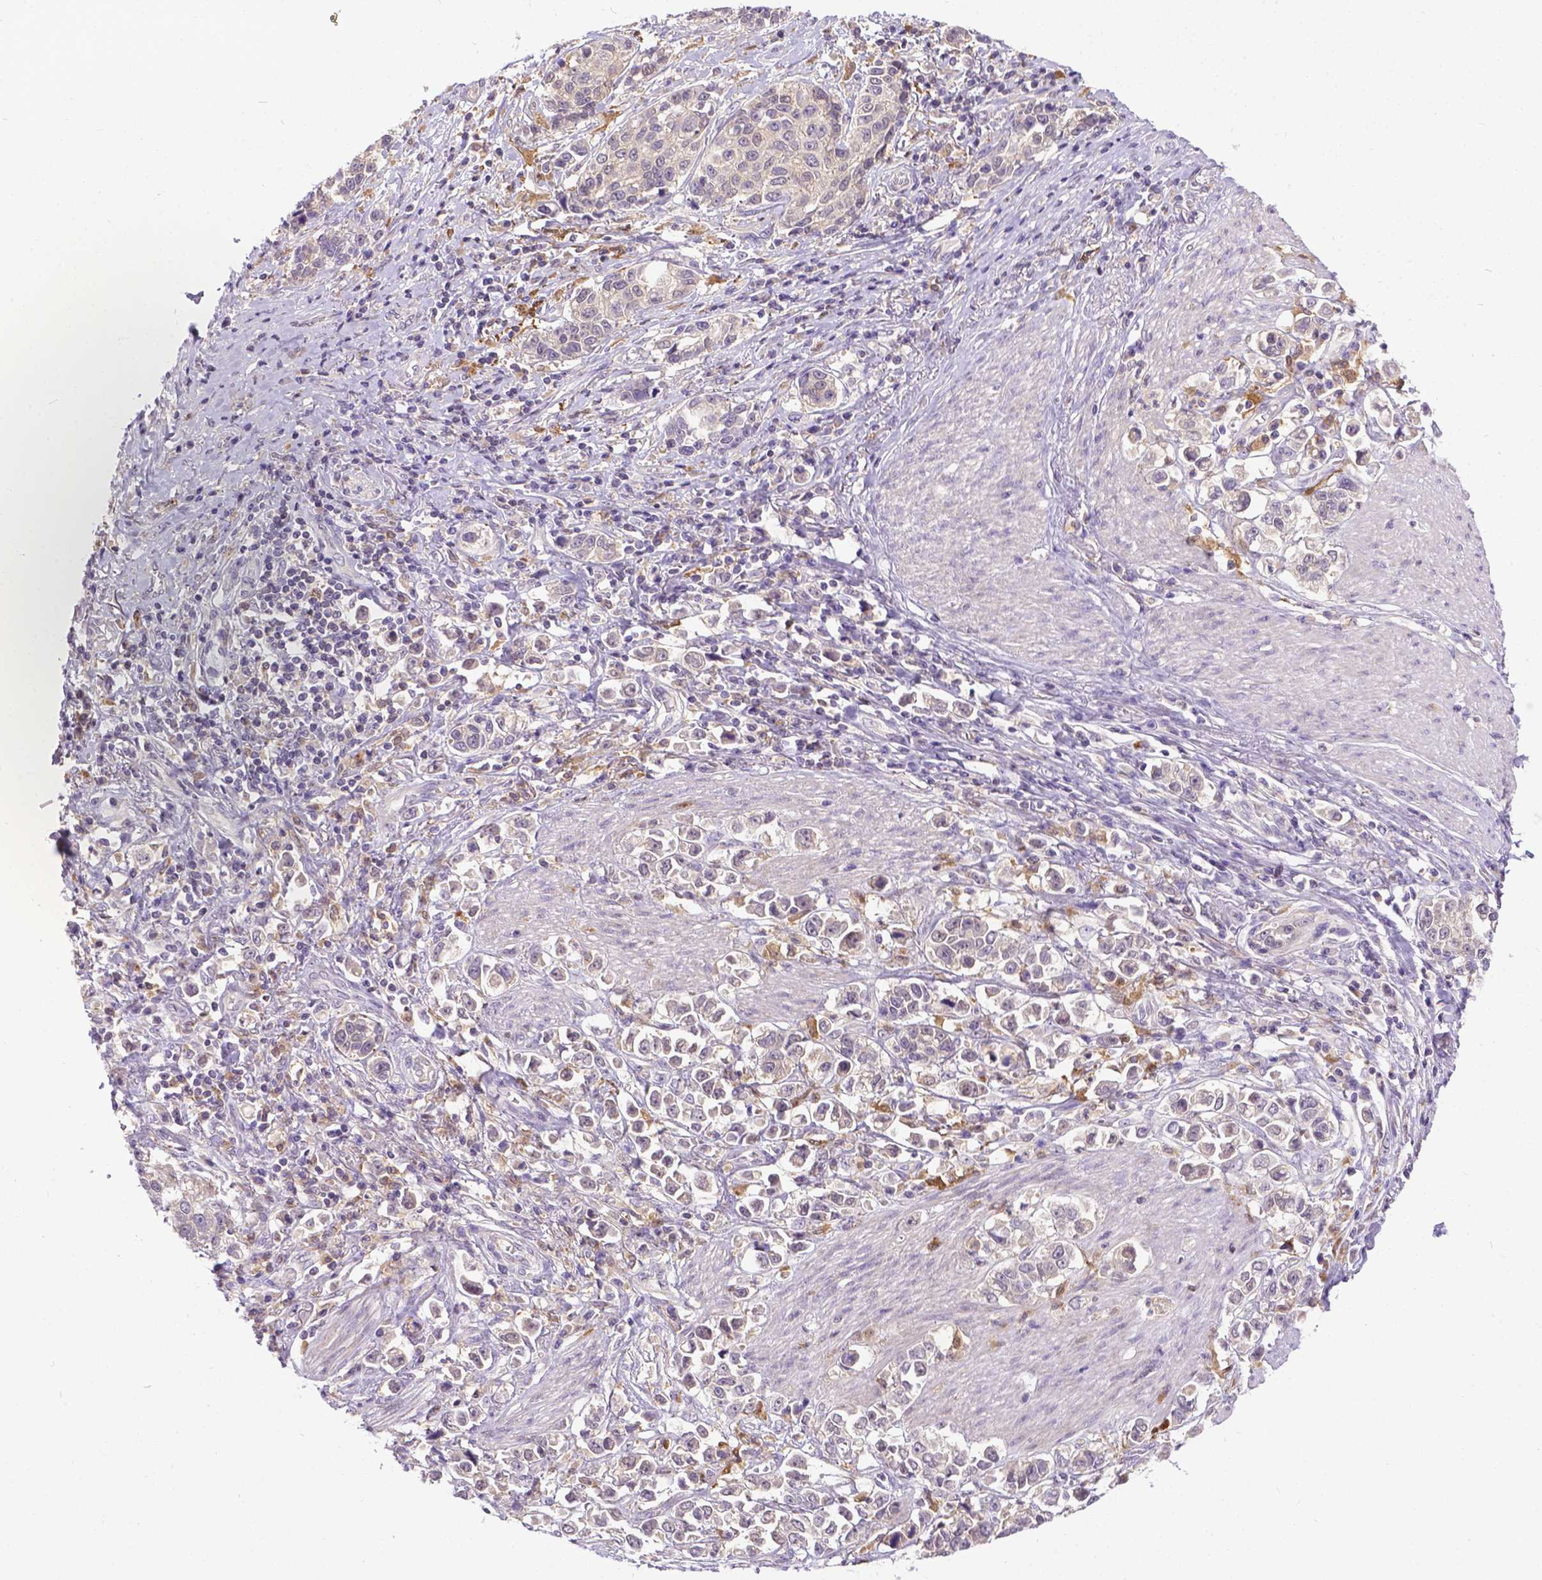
{"staining": {"intensity": "negative", "quantity": "none", "location": "none"}, "tissue": "stomach cancer", "cell_type": "Tumor cells", "image_type": "cancer", "snomed": [{"axis": "morphology", "description": "Adenocarcinoma, NOS"}, {"axis": "topography", "description": "Stomach"}], "caption": "Human stomach adenocarcinoma stained for a protein using immunohistochemistry displays no positivity in tumor cells.", "gene": "TM4SF18", "patient": {"sex": "male", "age": 93}}